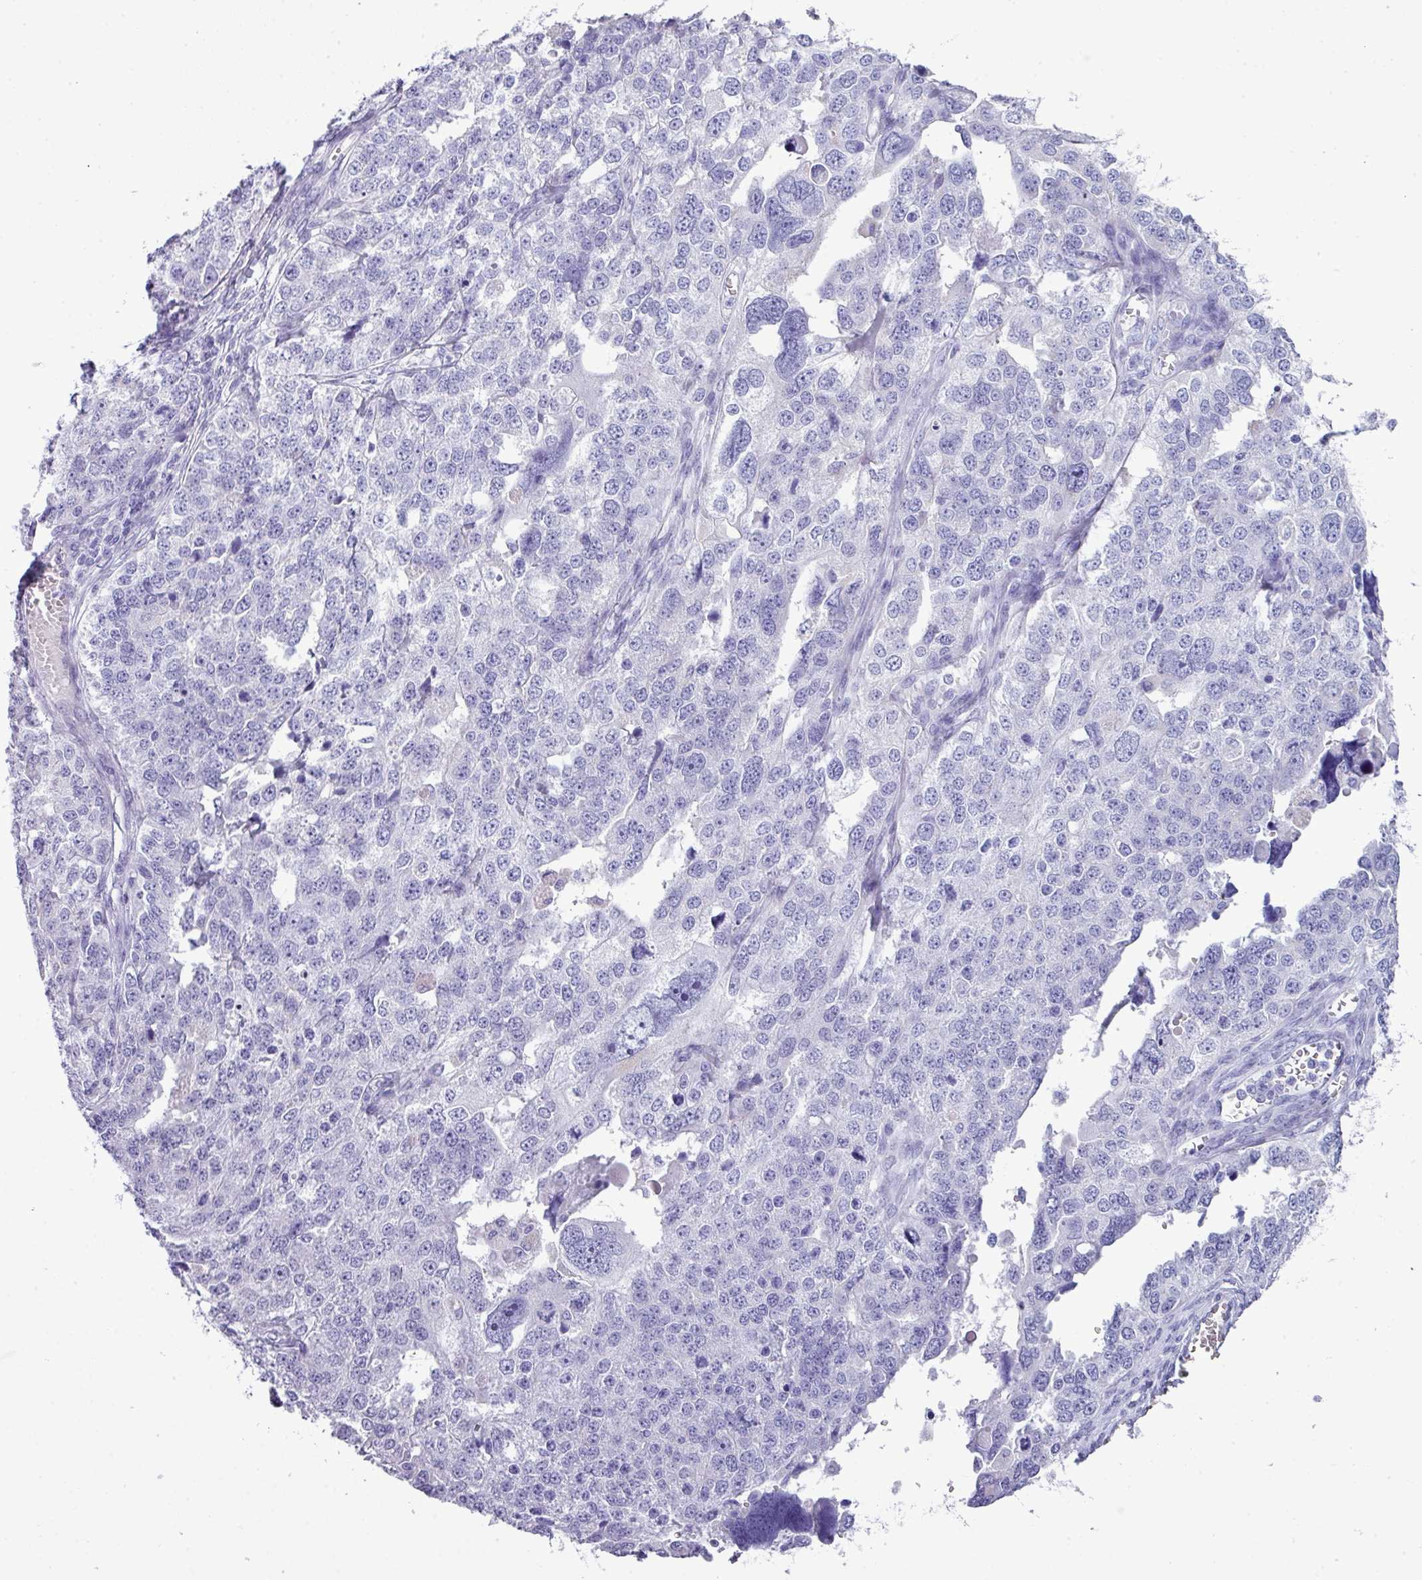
{"staining": {"intensity": "negative", "quantity": "none", "location": "none"}, "tissue": "ovarian cancer", "cell_type": "Tumor cells", "image_type": "cancer", "snomed": [{"axis": "morphology", "description": "Cystadenocarcinoma, serous, NOS"}, {"axis": "topography", "description": "Ovary"}], "caption": "IHC histopathology image of ovarian cancer stained for a protein (brown), which shows no expression in tumor cells. (Stains: DAB immunohistochemistry with hematoxylin counter stain, Microscopy: brightfield microscopy at high magnification).", "gene": "ABCC5", "patient": {"sex": "female", "age": 76}}